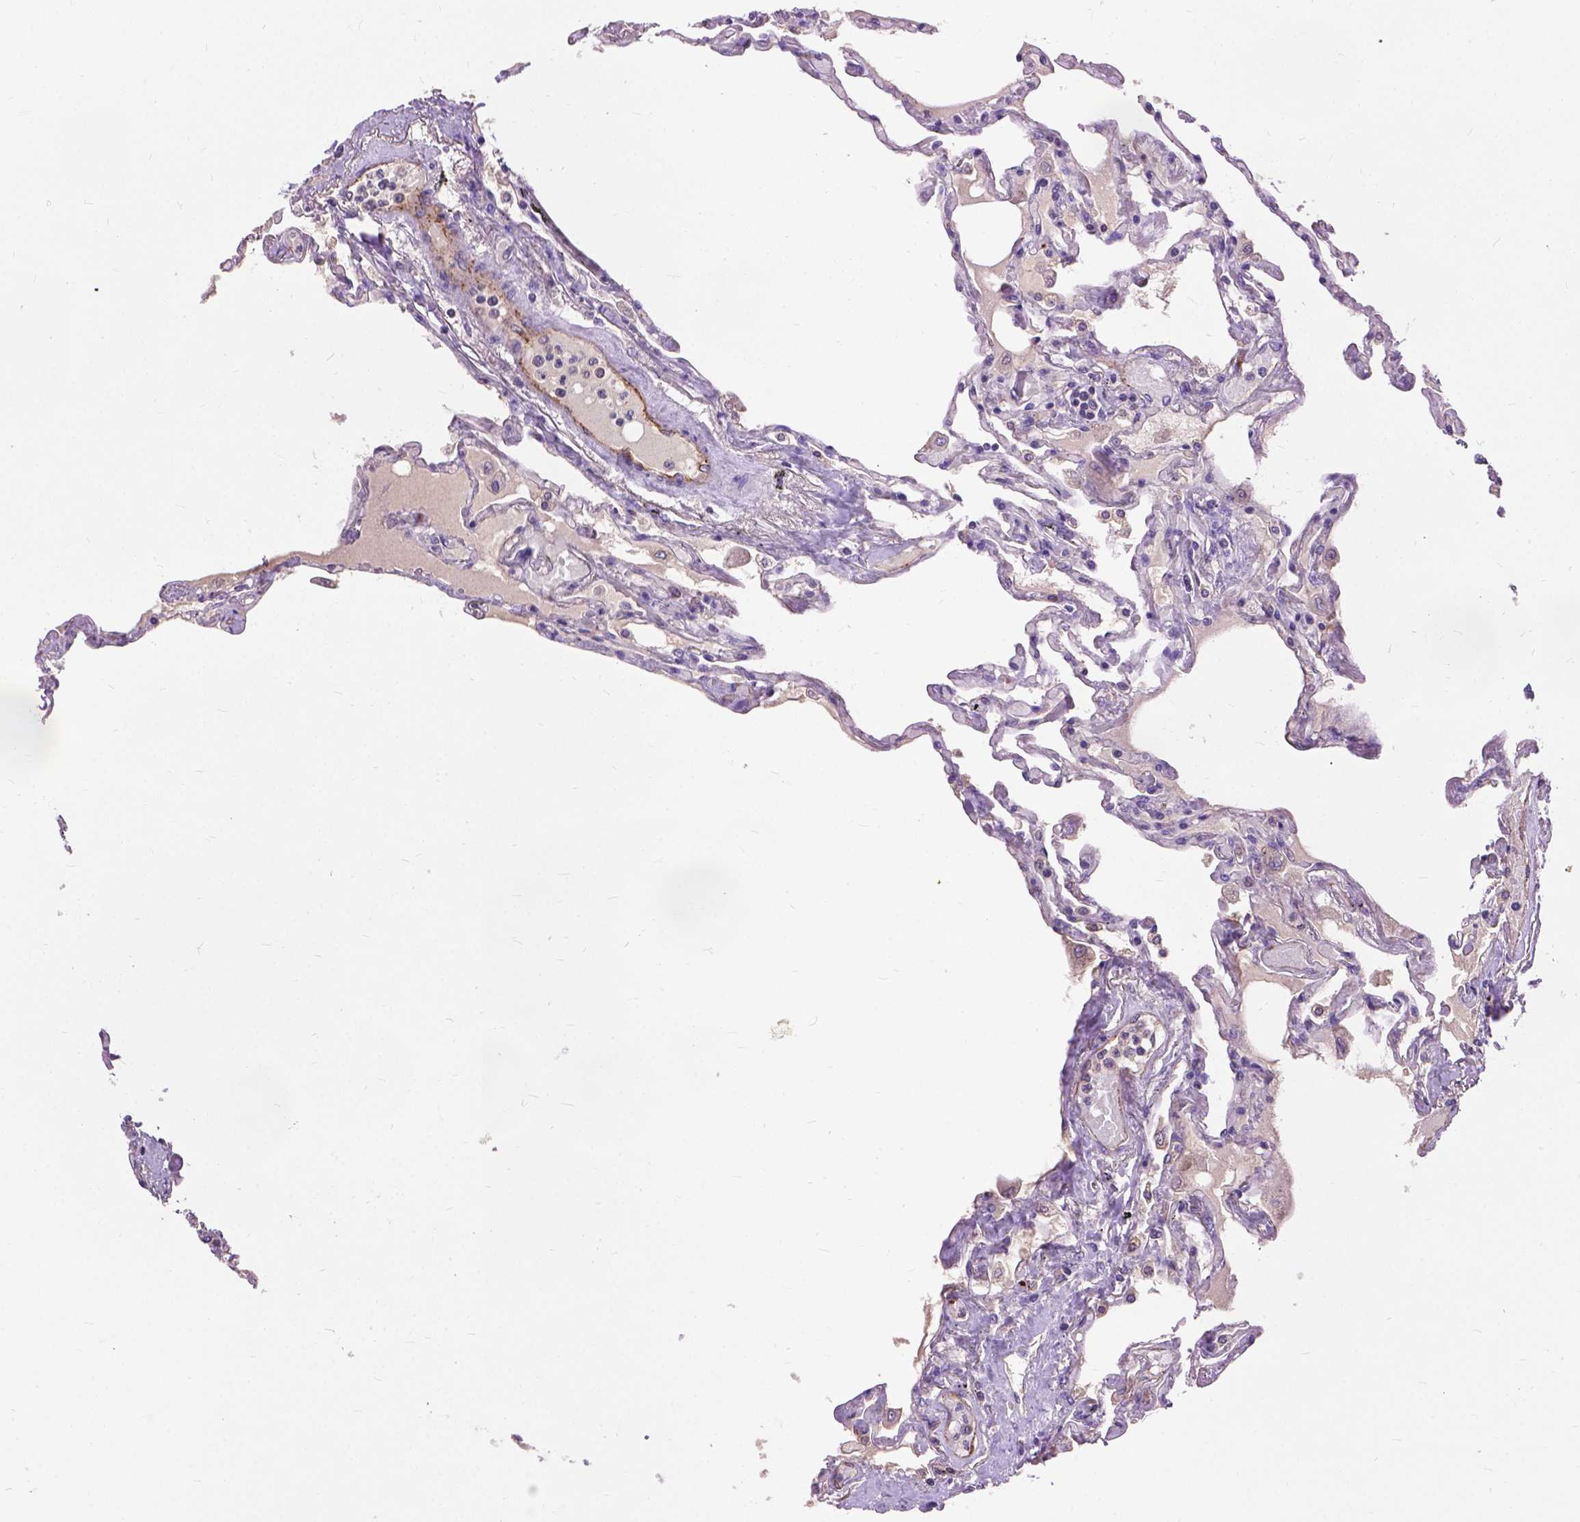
{"staining": {"intensity": "moderate", "quantity": "<25%", "location": "nuclear"}, "tissue": "lung", "cell_type": "Alveolar cells", "image_type": "normal", "snomed": [{"axis": "morphology", "description": "Normal tissue, NOS"}, {"axis": "morphology", "description": "Adenocarcinoma, NOS"}, {"axis": "topography", "description": "Cartilage tissue"}, {"axis": "topography", "description": "Lung"}], "caption": "Immunohistochemistry (IHC) staining of benign lung, which displays low levels of moderate nuclear expression in approximately <25% of alveolar cells indicating moderate nuclear protein positivity. The staining was performed using DAB (3,3'-diaminobenzidine) (brown) for protein detection and nuclei were counterstained in hematoxylin (blue).", "gene": "ZNF337", "patient": {"sex": "female", "age": 67}}